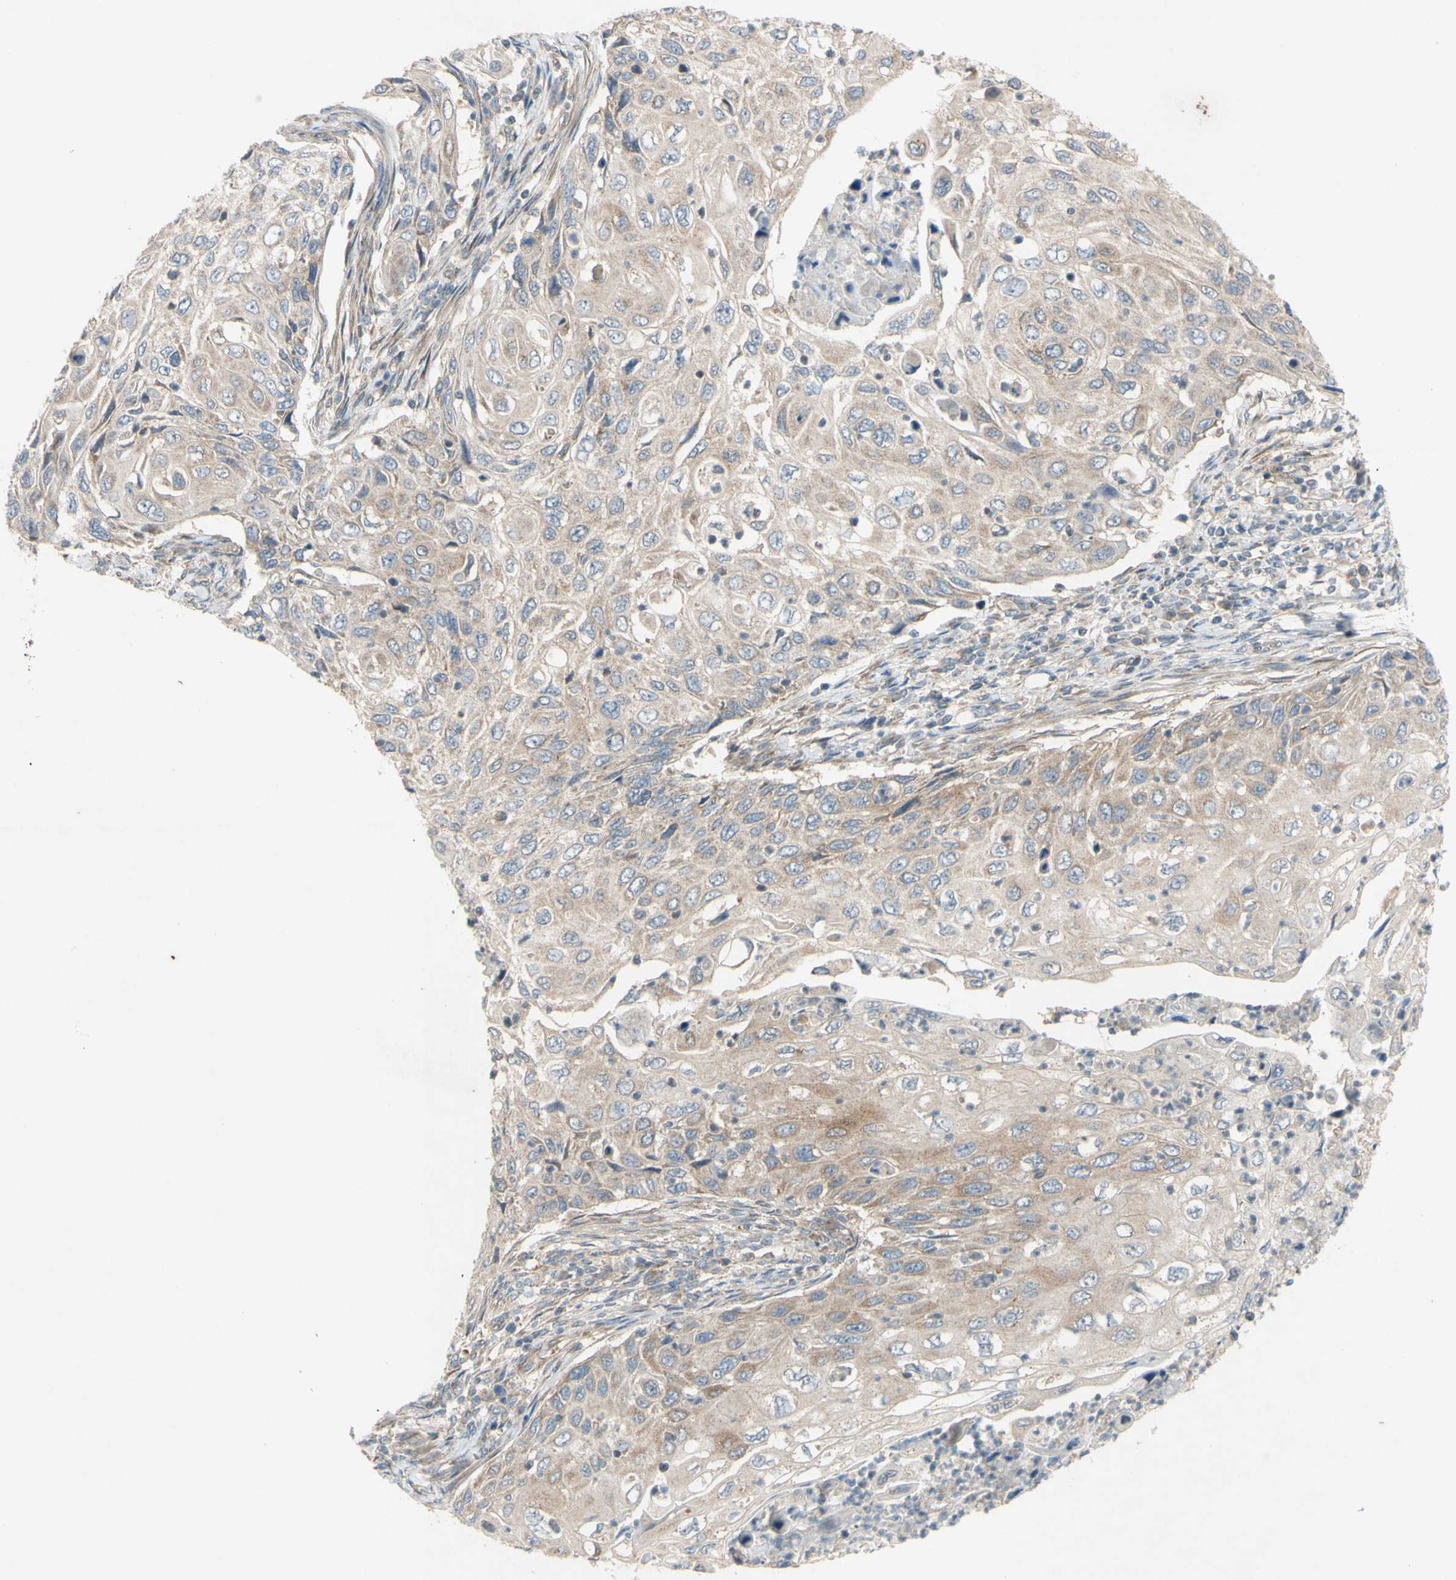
{"staining": {"intensity": "moderate", "quantity": ">75%", "location": "cytoplasmic/membranous"}, "tissue": "cervical cancer", "cell_type": "Tumor cells", "image_type": "cancer", "snomed": [{"axis": "morphology", "description": "Squamous cell carcinoma, NOS"}, {"axis": "topography", "description": "Cervix"}], "caption": "Tumor cells demonstrate moderate cytoplasmic/membranous expression in approximately >75% of cells in cervical squamous cell carcinoma.", "gene": "TST", "patient": {"sex": "female", "age": 70}}